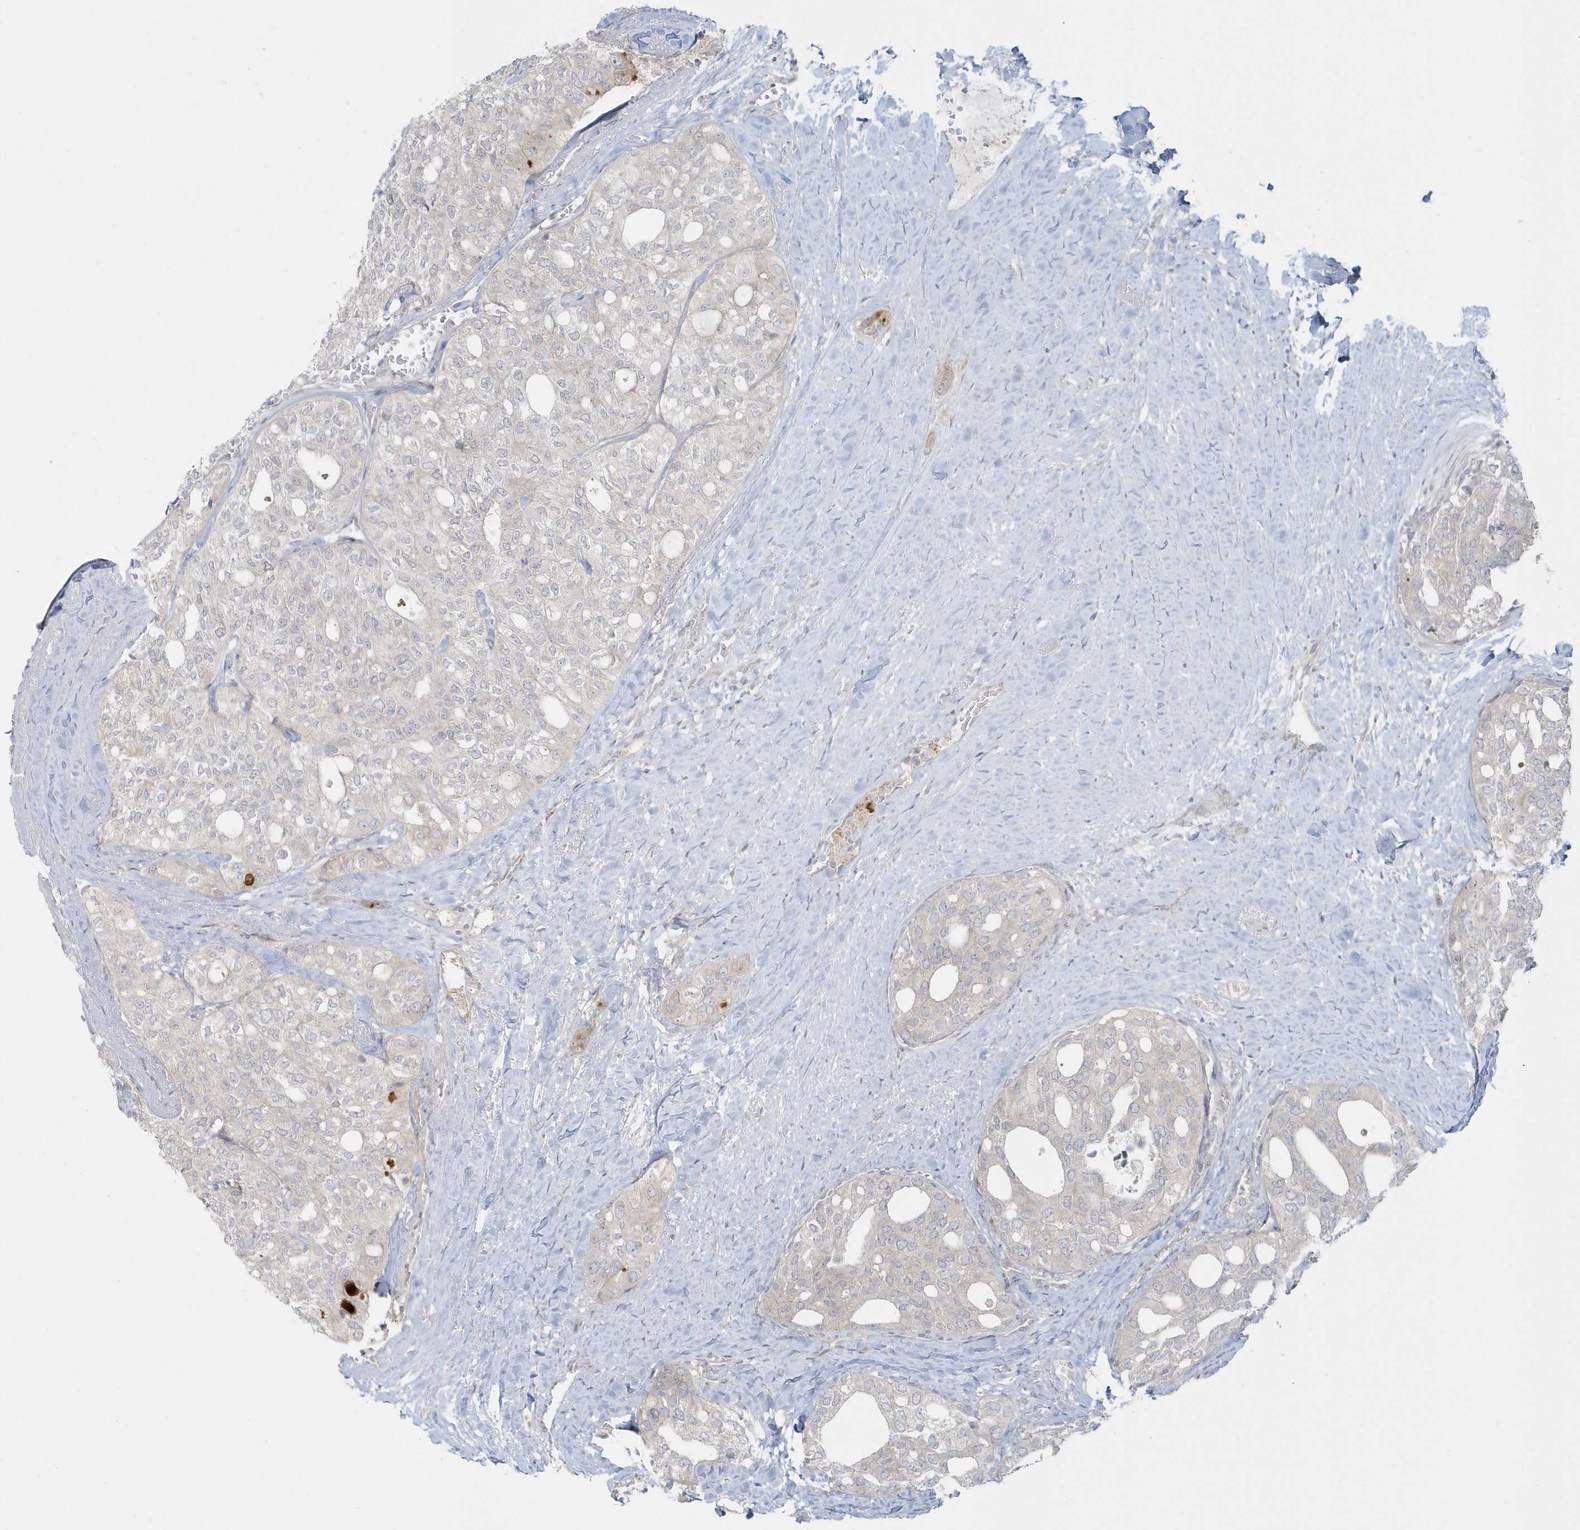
{"staining": {"intensity": "negative", "quantity": "none", "location": "none"}, "tissue": "thyroid cancer", "cell_type": "Tumor cells", "image_type": "cancer", "snomed": [{"axis": "morphology", "description": "Follicular adenoma carcinoma, NOS"}, {"axis": "topography", "description": "Thyroid gland"}], "caption": "There is no significant expression in tumor cells of thyroid follicular adenoma carcinoma.", "gene": "BLTP3A", "patient": {"sex": "male", "age": 75}}